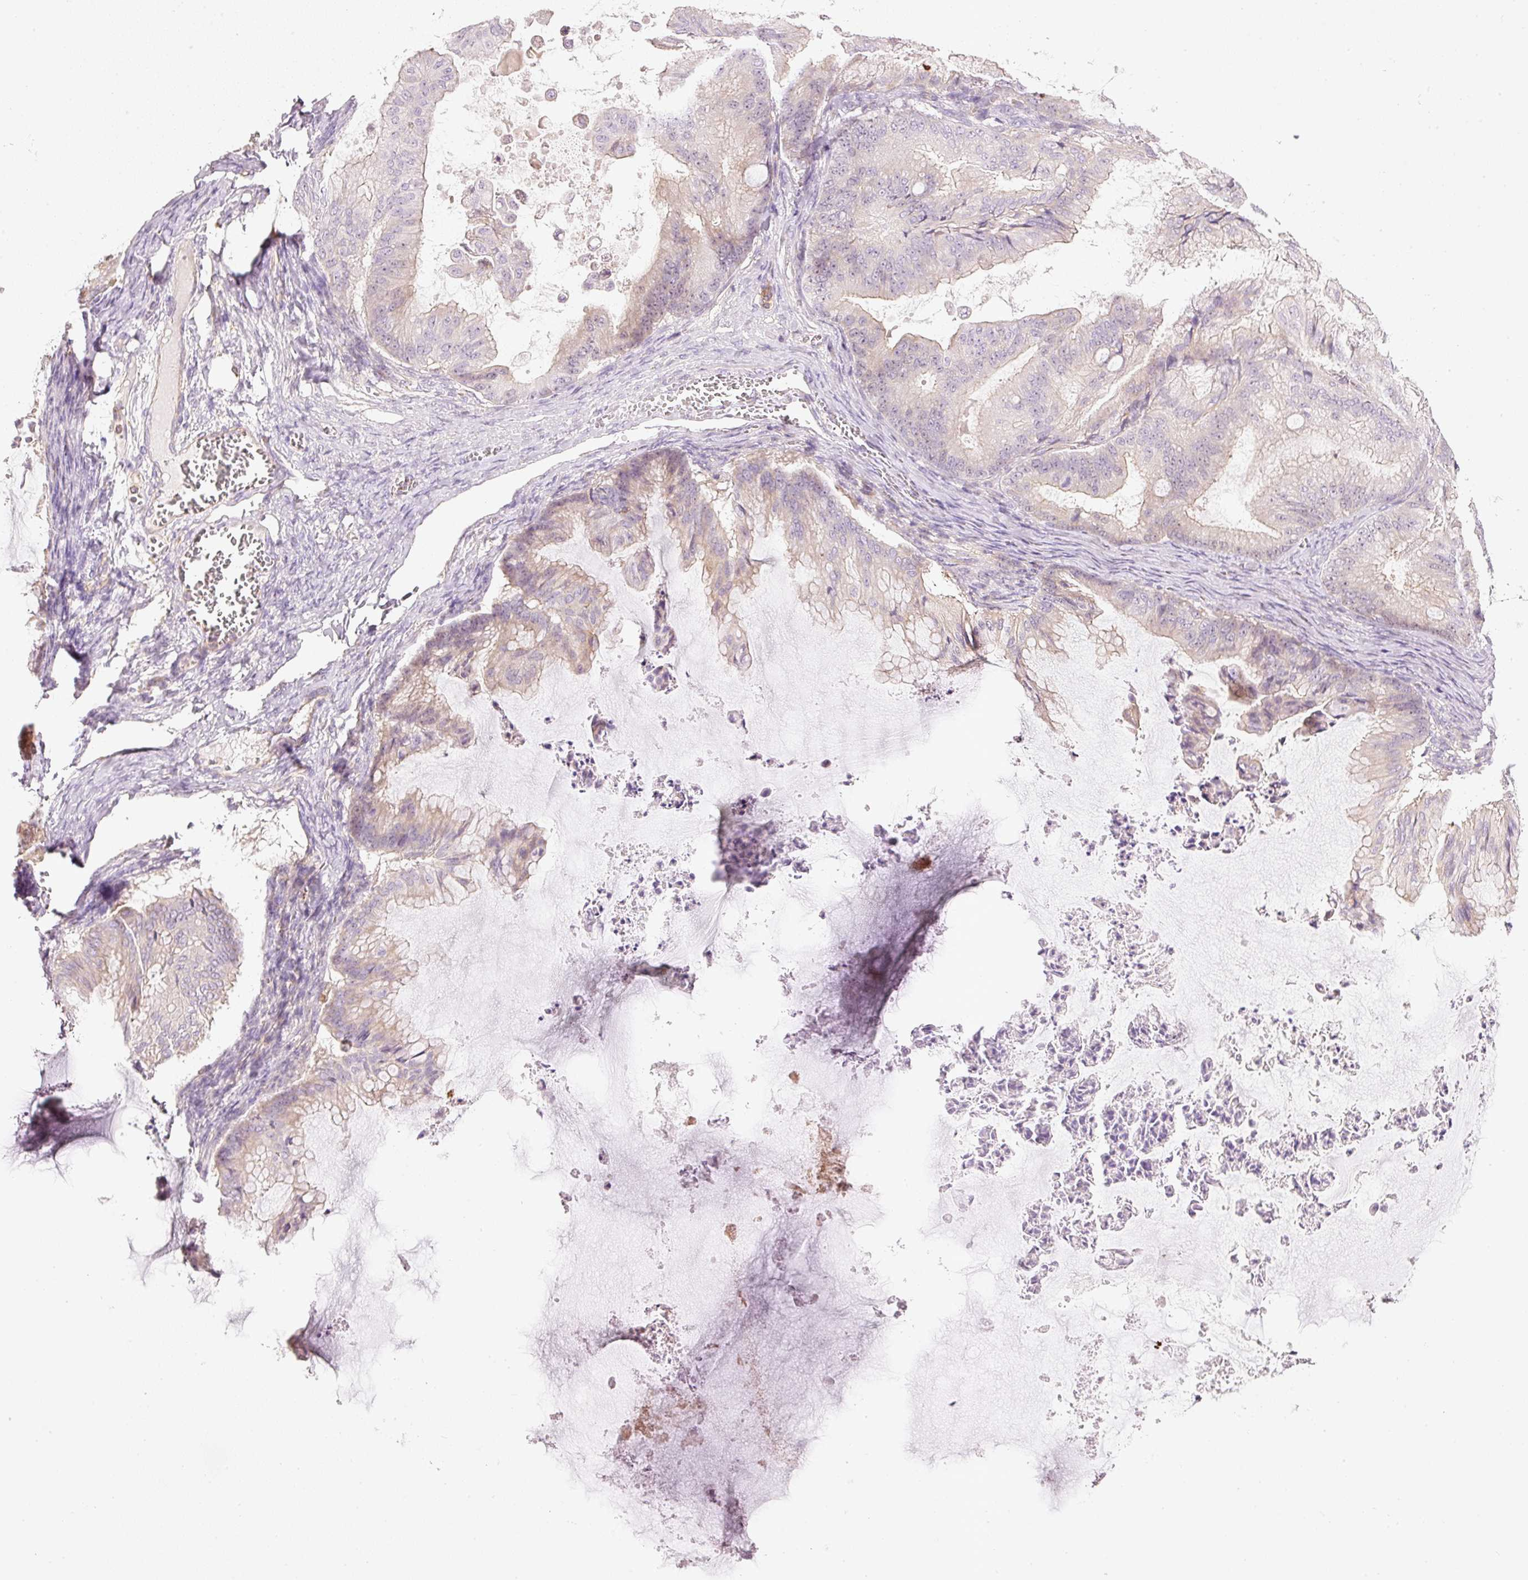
{"staining": {"intensity": "negative", "quantity": "none", "location": "none"}, "tissue": "ovarian cancer", "cell_type": "Tumor cells", "image_type": "cancer", "snomed": [{"axis": "morphology", "description": "Cystadenocarcinoma, mucinous, NOS"}, {"axis": "topography", "description": "Ovary"}], "caption": "Ovarian mucinous cystadenocarcinoma was stained to show a protein in brown. There is no significant staining in tumor cells.", "gene": "SIPA1", "patient": {"sex": "female", "age": 71}}